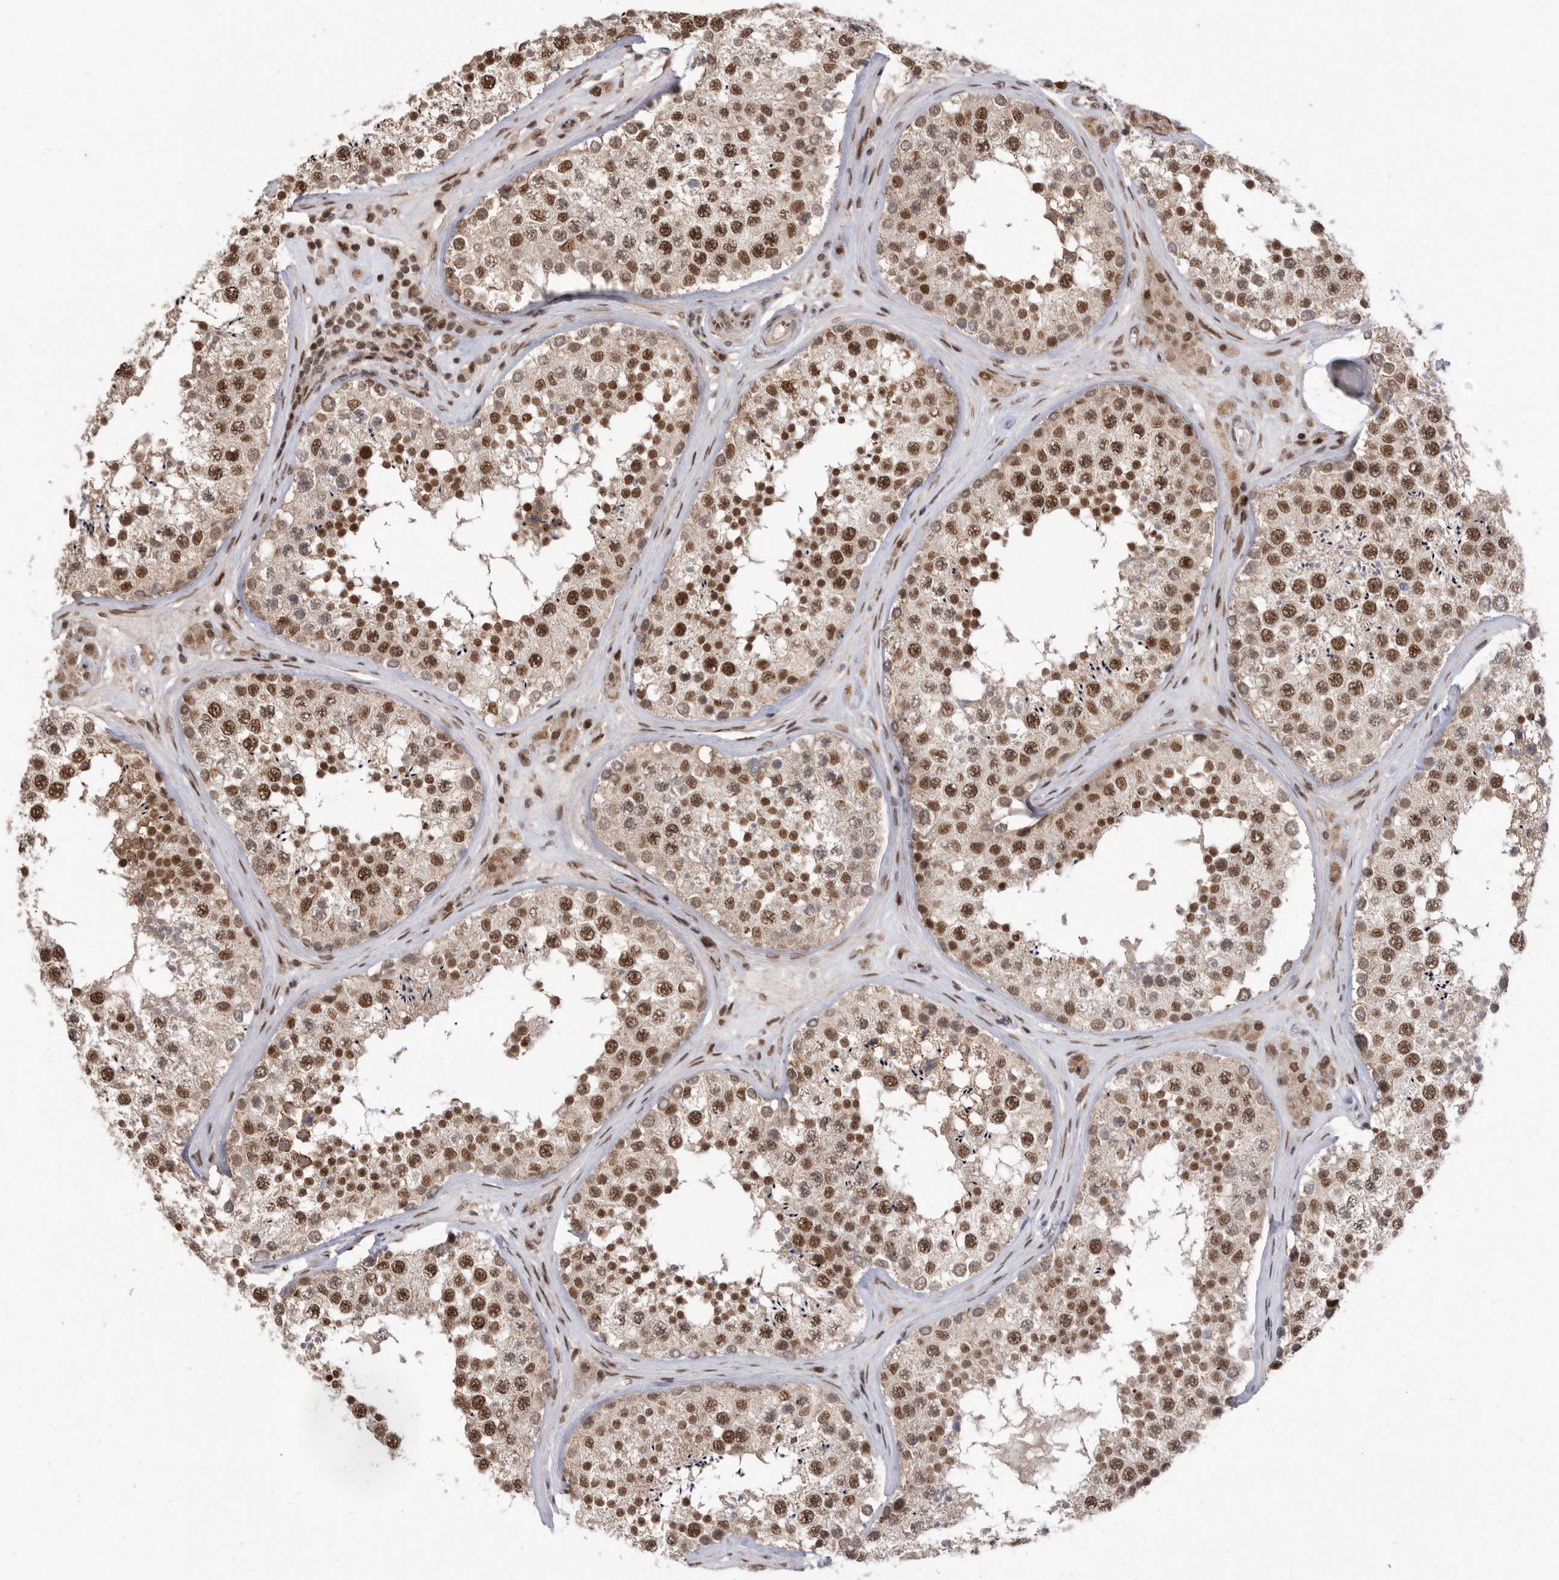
{"staining": {"intensity": "strong", "quantity": ">75%", "location": "cytoplasmic/membranous,nuclear"}, "tissue": "testis", "cell_type": "Cells in seminiferous ducts", "image_type": "normal", "snomed": [{"axis": "morphology", "description": "Normal tissue, NOS"}, {"axis": "topography", "description": "Testis"}], "caption": "The histopathology image exhibits staining of benign testis, revealing strong cytoplasmic/membranous,nuclear protein expression (brown color) within cells in seminiferous ducts. (Brightfield microscopy of DAB IHC at high magnification).", "gene": "TDRD3", "patient": {"sex": "male", "age": 46}}